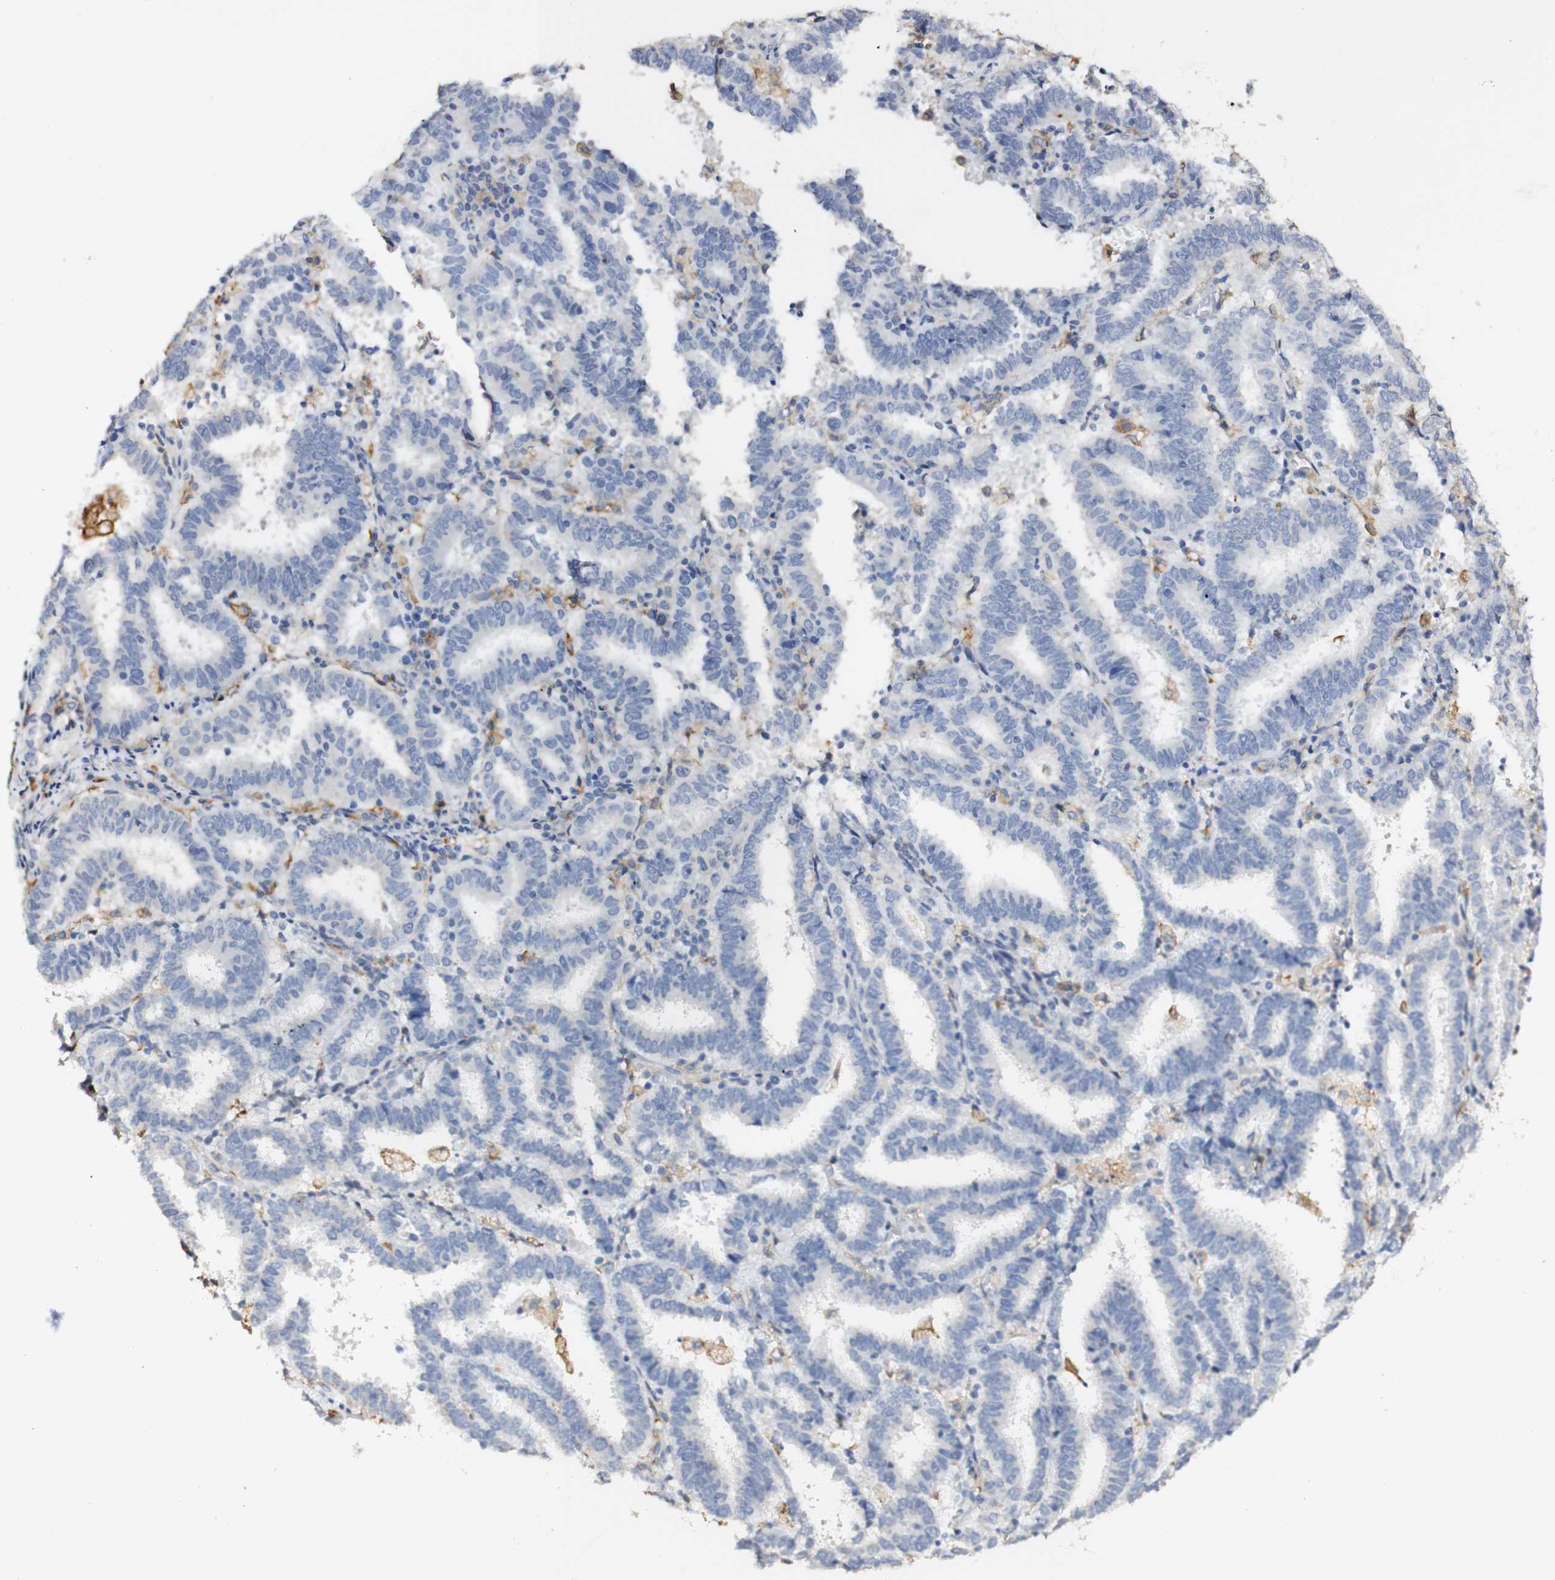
{"staining": {"intensity": "negative", "quantity": "none", "location": "none"}, "tissue": "endometrial cancer", "cell_type": "Tumor cells", "image_type": "cancer", "snomed": [{"axis": "morphology", "description": "Adenocarcinoma, NOS"}, {"axis": "topography", "description": "Uterus"}], "caption": "Immunohistochemical staining of human endometrial cancer (adenocarcinoma) shows no significant expression in tumor cells.", "gene": "FCGRT", "patient": {"sex": "female", "age": 83}}